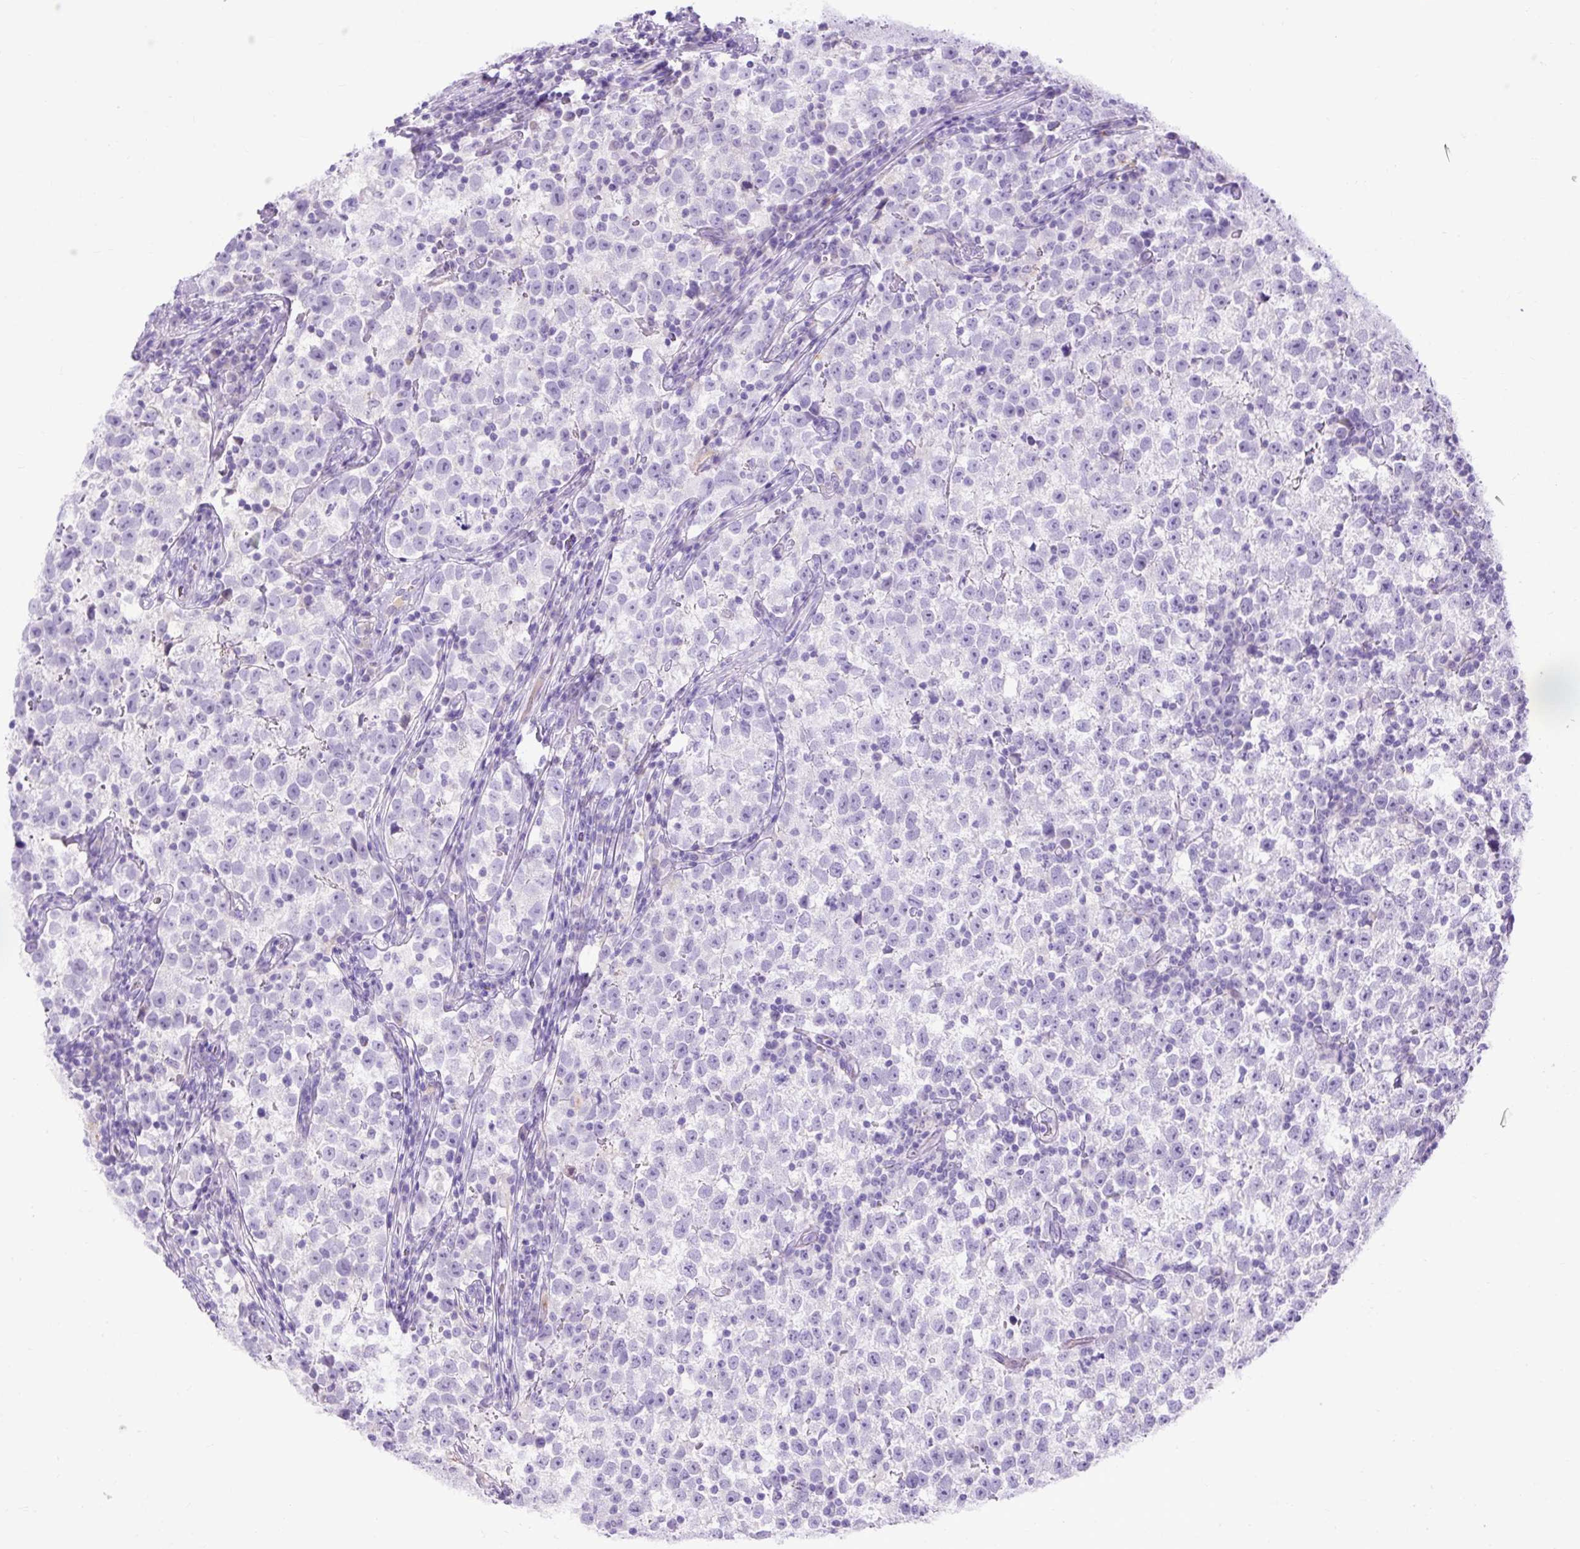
{"staining": {"intensity": "negative", "quantity": "none", "location": "none"}, "tissue": "testis cancer", "cell_type": "Tumor cells", "image_type": "cancer", "snomed": [{"axis": "morphology", "description": "Normal tissue, NOS"}, {"axis": "morphology", "description": "Seminoma, NOS"}, {"axis": "topography", "description": "Testis"}], "caption": "The photomicrograph exhibits no staining of tumor cells in testis seminoma.", "gene": "SPTBN5", "patient": {"sex": "male", "age": 43}}